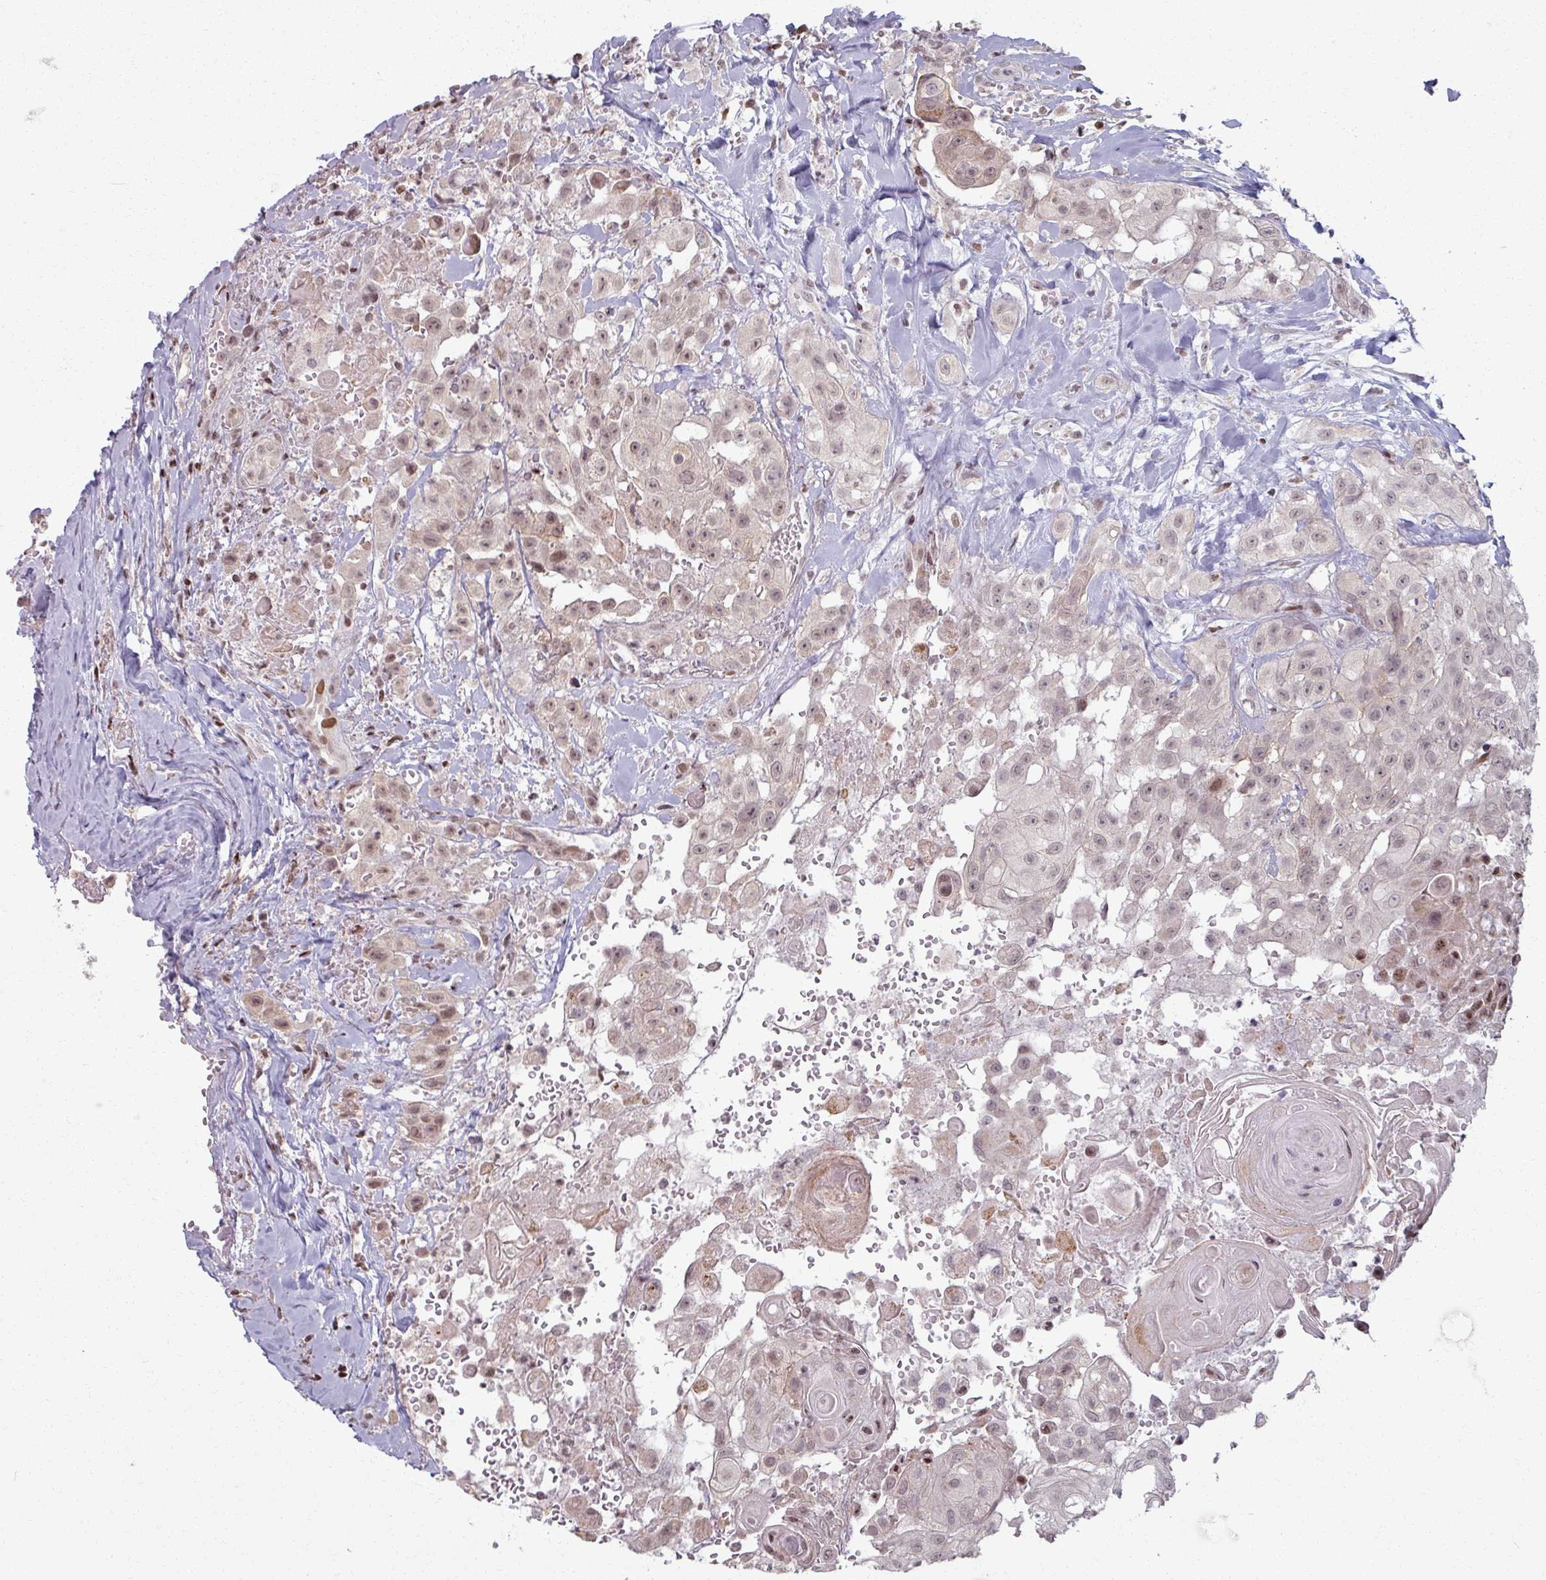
{"staining": {"intensity": "weak", "quantity": ">75%", "location": "nuclear"}, "tissue": "head and neck cancer", "cell_type": "Tumor cells", "image_type": "cancer", "snomed": [{"axis": "morphology", "description": "Squamous cell carcinoma, NOS"}, {"axis": "topography", "description": "Head-Neck"}], "caption": "Human head and neck cancer stained with a brown dye displays weak nuclear positive positivity in about >75% of tumor cells.", "gene": "NCOR1", "patient": {"sex": "male", "age": 83}}